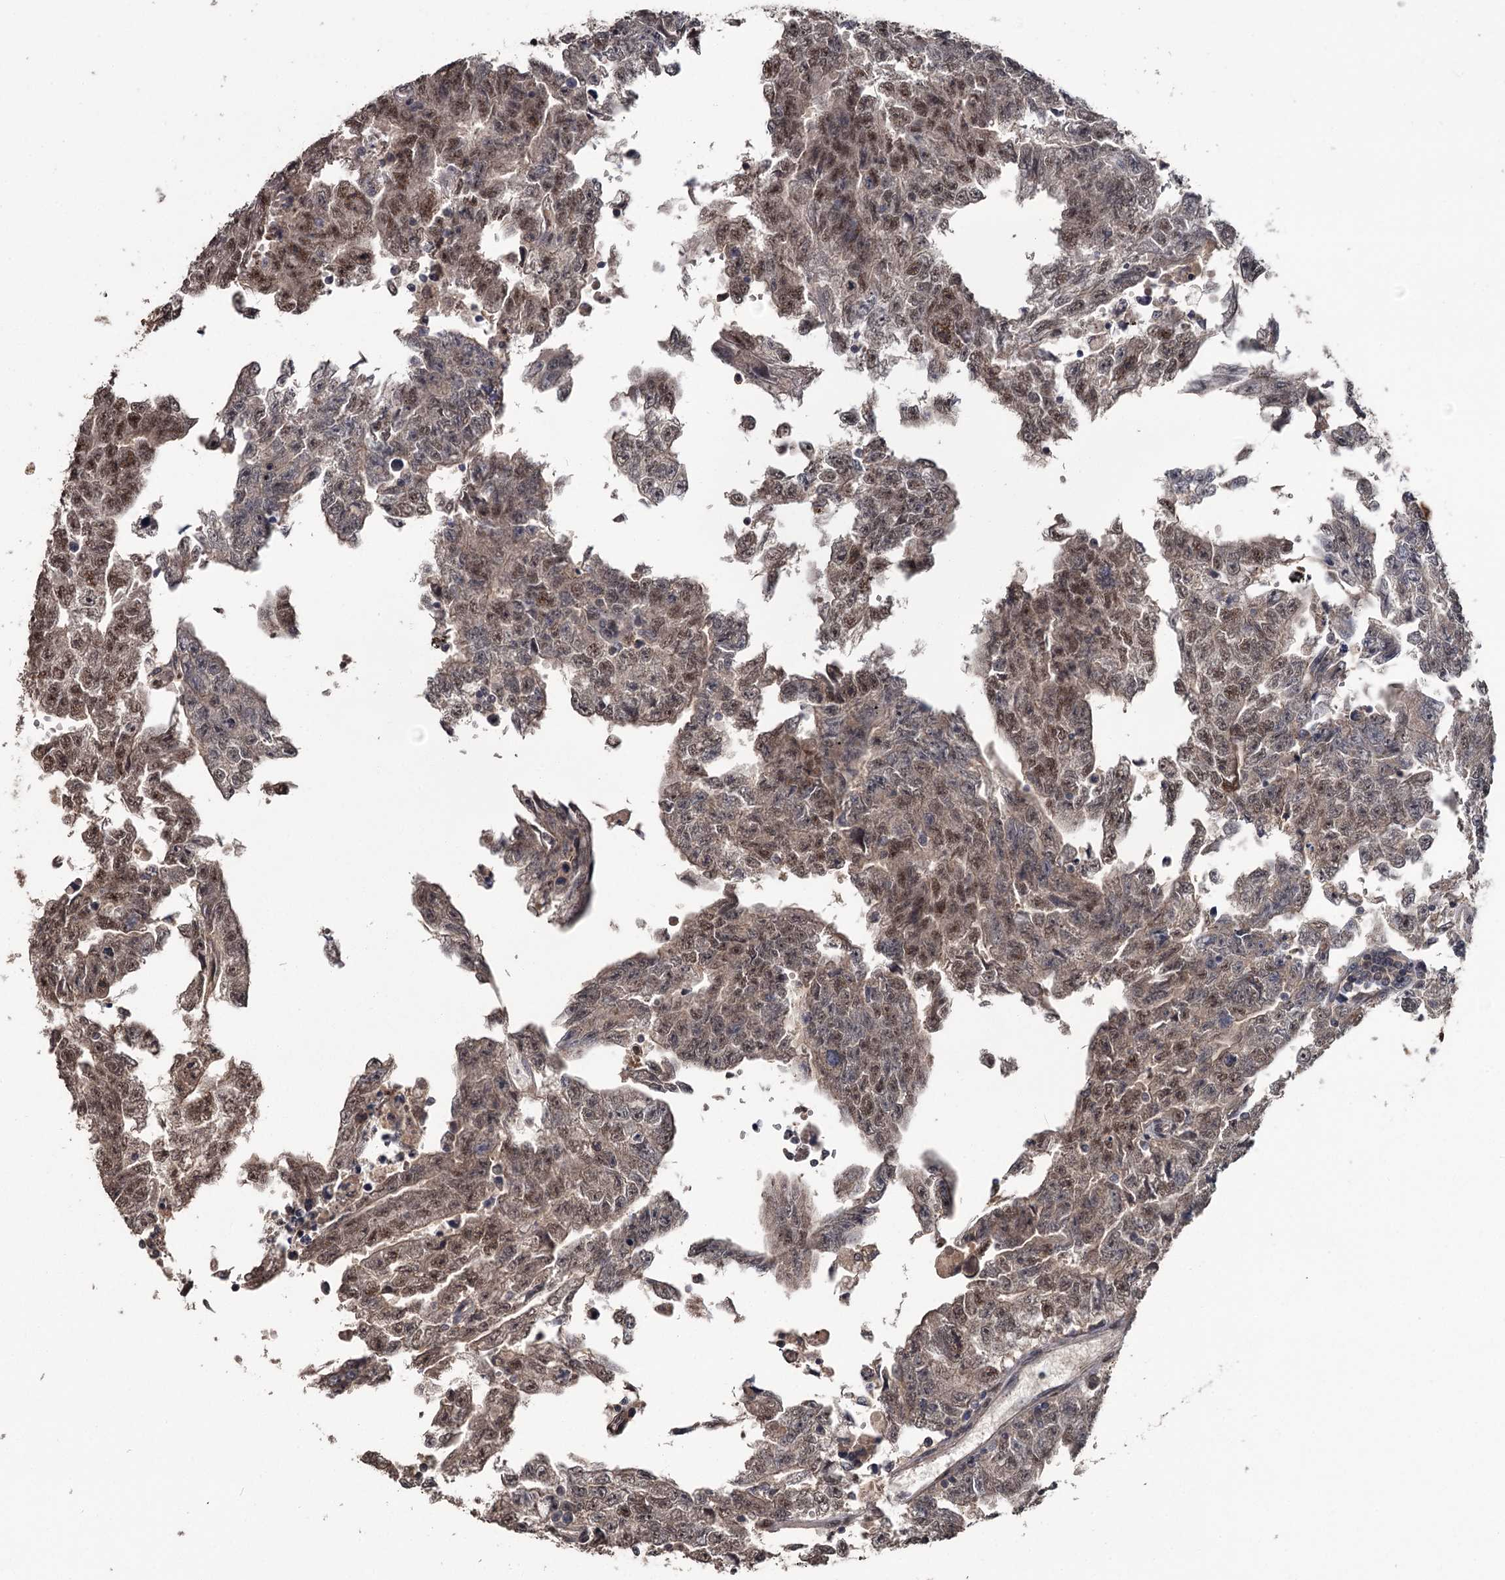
{"staining": {"intensity": "moderate", "quantity": "25%-75%", "location": "cytoplasmic/membranous,nuclear"}, "tissue": "testis cancer", "cell_type": "Tumor cells", "image_type": "cancer", "snomed": [{"axis": "morphology", "description": "Carcinoma, Embryonal, NOS"}, {"axis": "topography", "description": "Testis"}], "caption": "Testis embryonal carcinoma stained with a protein marker reveals moderate staining in tumor cells.", "gene": "PRPF40B", "patient": {"sex": "male", "age": 25}}